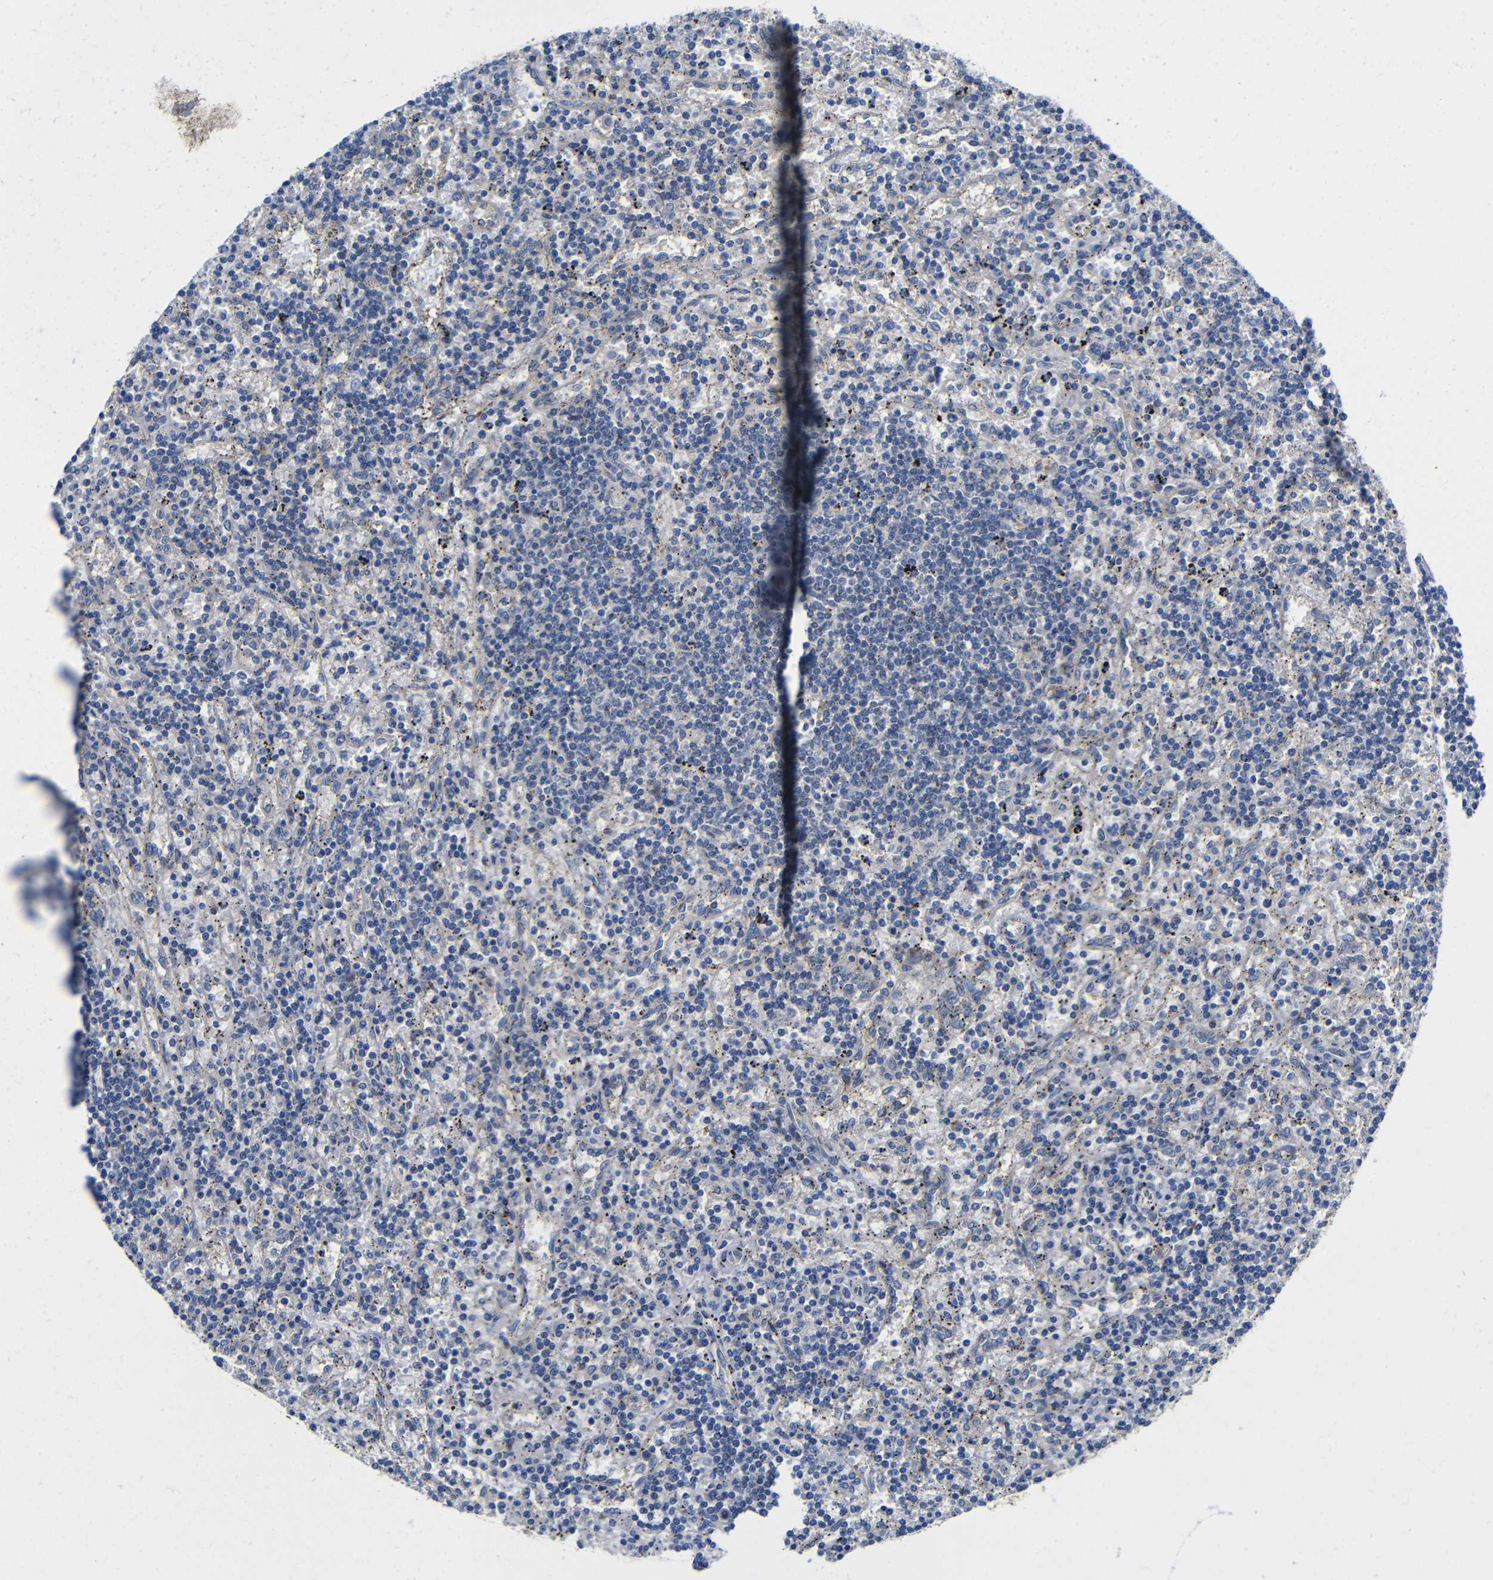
{"staining": {"intensity": "negative", "quantity": "none", "location": "none"}, "tissue": "lymphoma", "cell_type": "Tumor cells", "image_type": "cancer", "snomed": [{"axis": "morphology", "description": "Malignant lymphoma, non-Hodgkin's type, Low grade"}, {"axis": "topography", "description": "Spleen"}], "caption": "Immunohistochemistry (IHC) micrograph of neoplastic tissue: lymphoma stained with DAB (3,3'-diaminobenzidine) reveals no significant protein expression in tumor cells.", "gene": "ZNF90", "patient": {"sex": "male", "age": 76}}